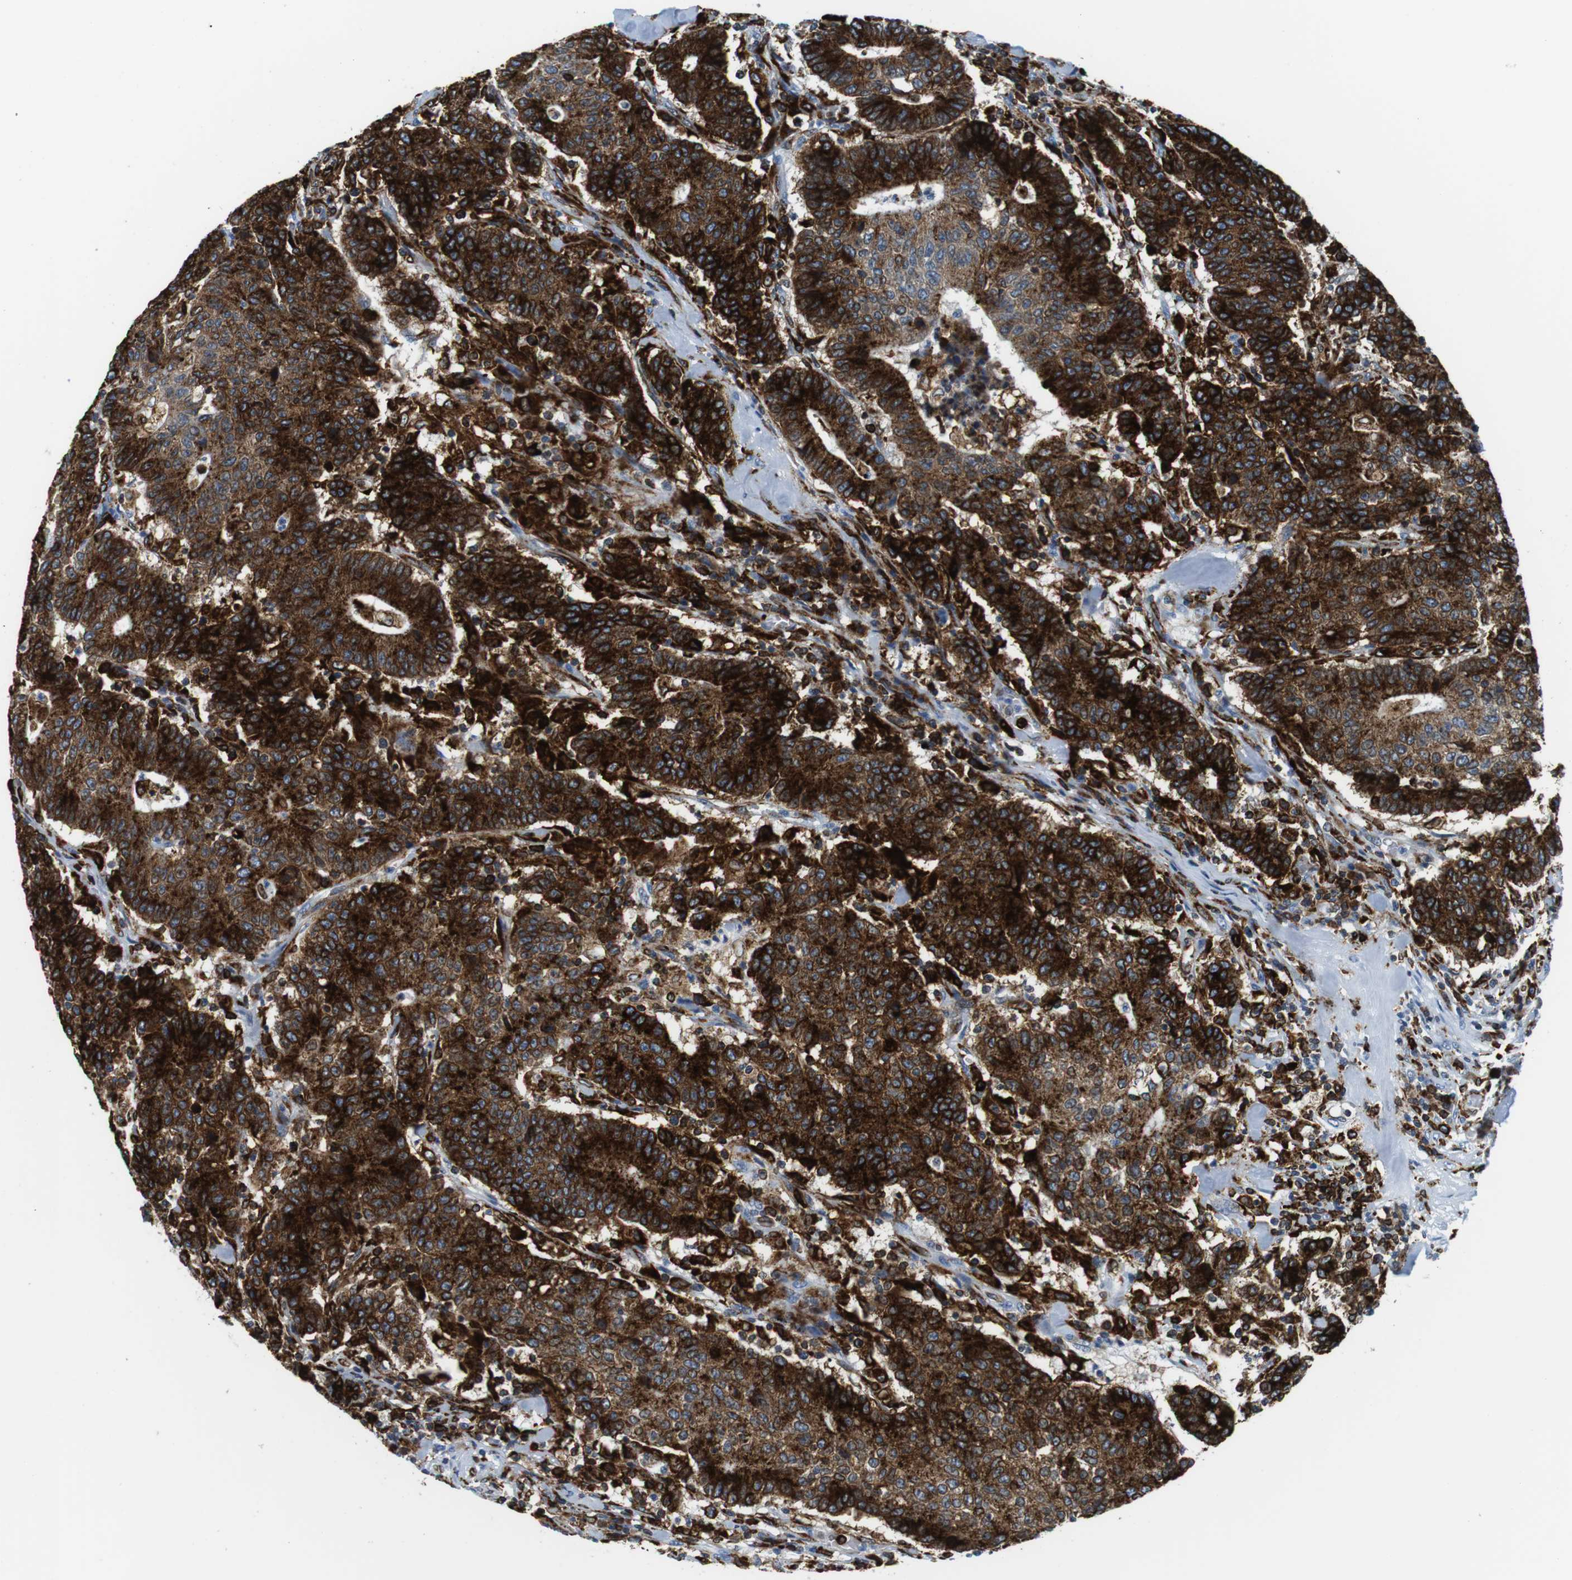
{"staining": {"intensity": "strong", "quantity": ">75%", "location": "cytoplasmic/membranous"}, "tissue": "colorectal cancer", "cell_type": "Tumor cells", "image_type": "cancer", "snomed": [{"axis": "morphology", "description": "Normal tissue, NOS"}, {"axis": "morphology", "description": "Adenocarcinoma, NOS"}, {"axis": "topography", "description": "Colon"}], "caption": "Protein staining of colorectal cancer (adenocarcinoma) tissue exhibits strong cytoplasmic/membranous expression in approximately >75% of tumor cells.", "gene": "CIITA", "patient": {"sex": "female", "age": 75}}